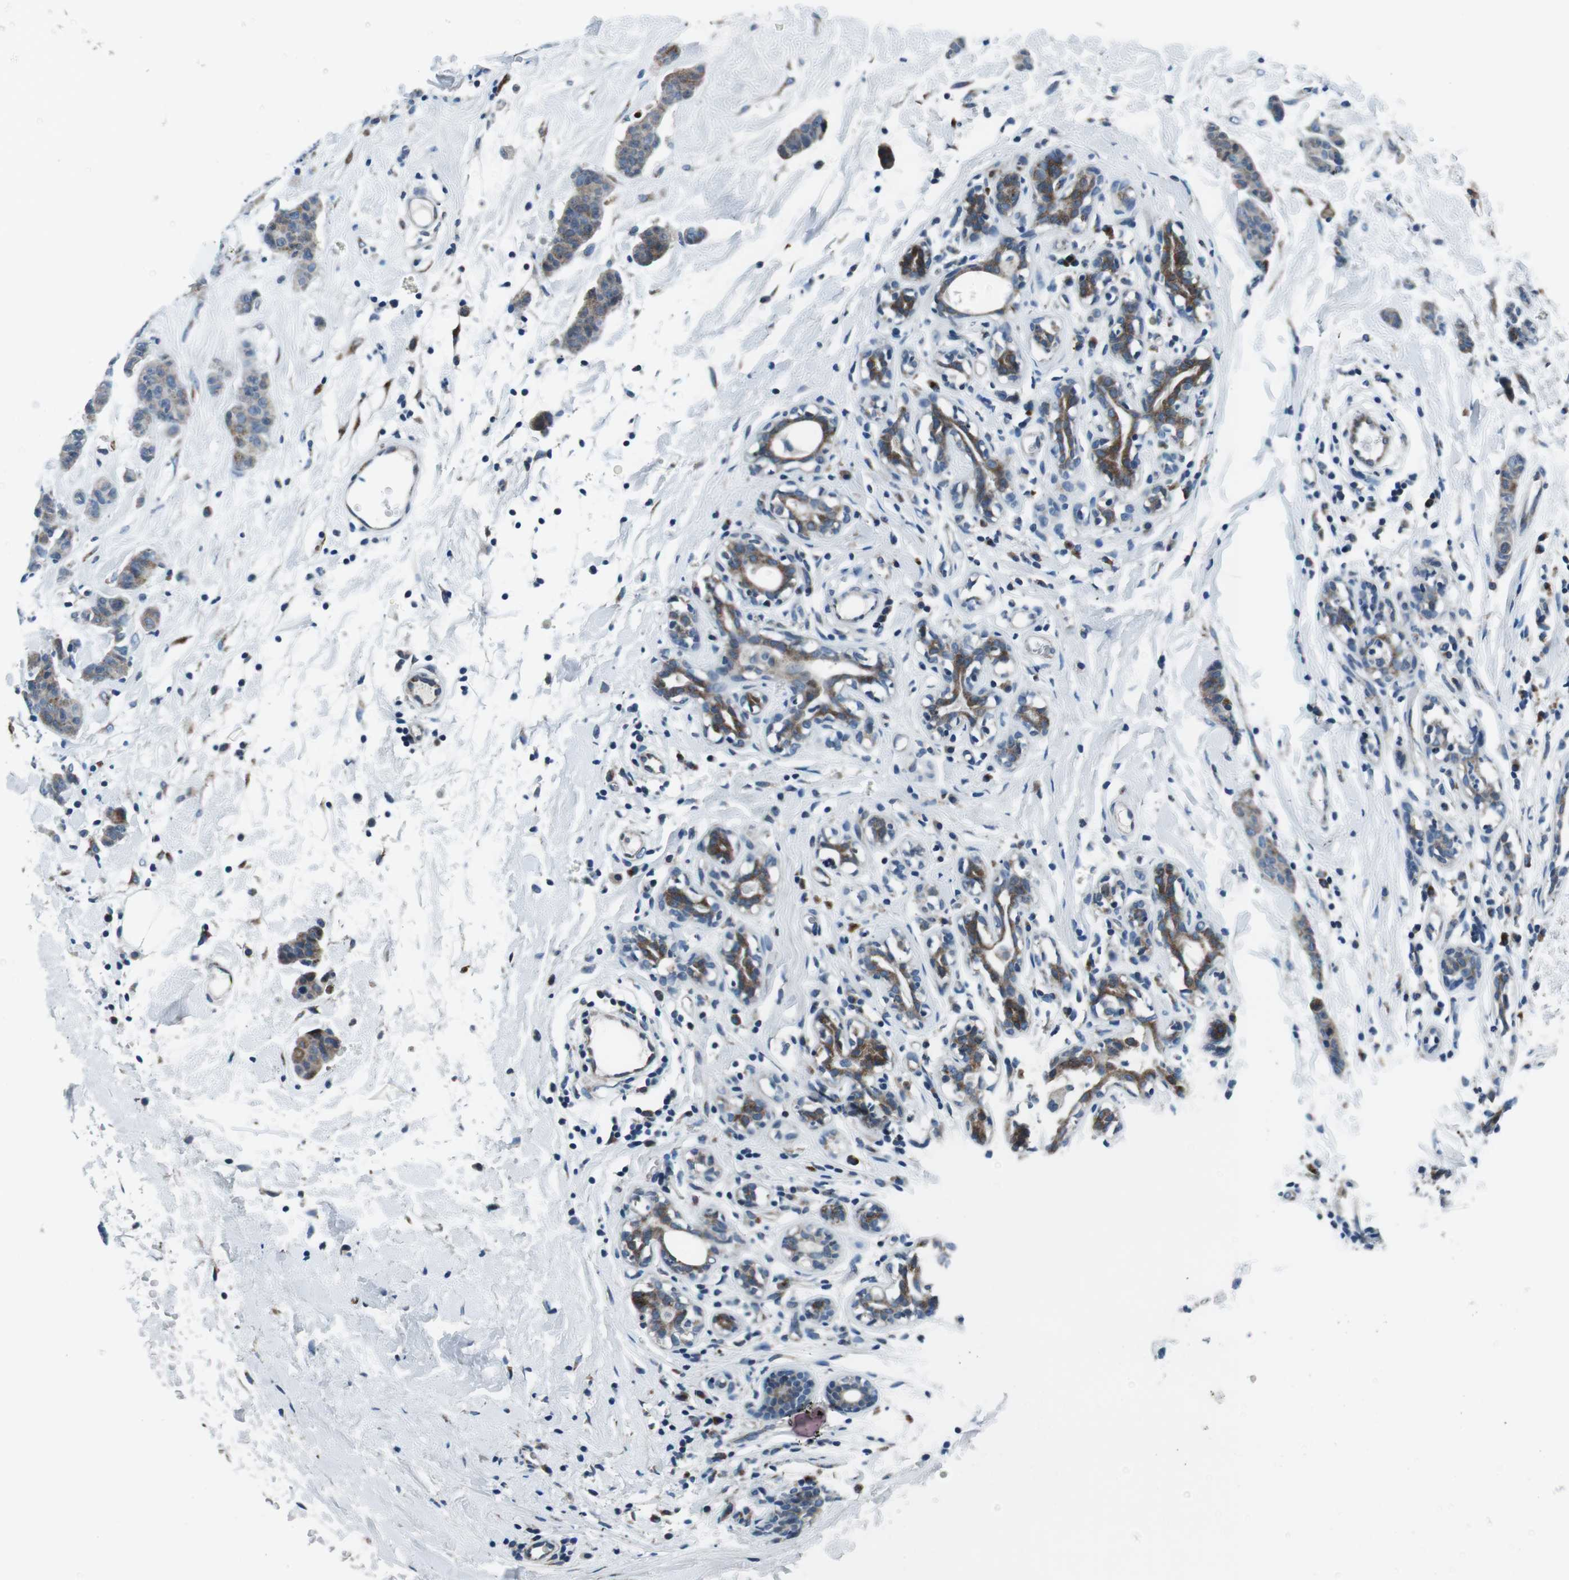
{"staining": {"intensity": "weak", "quantity": ">75%", "location": "cytoplasmic/membranous"}, "tissue": "breast cancer", "cell_type": "Tumor cells", "image_type": "cancer", "snomed": [{"axis": "morphology", "description": "Normal tissue, NOS"}, {"axis": "morphology", "description": "Duct carcinoma"}, {"axis": "topography", "description": "Breast"}], "caption": "About >75% of tumor cells in breast intraductal carcinoma exhibit weak cytoplasmic/membranous protein expression as visualized by brown immunohistochemical staining.", "gene": "NUCB2", "patient": {"sex": "female", "age": 40}}